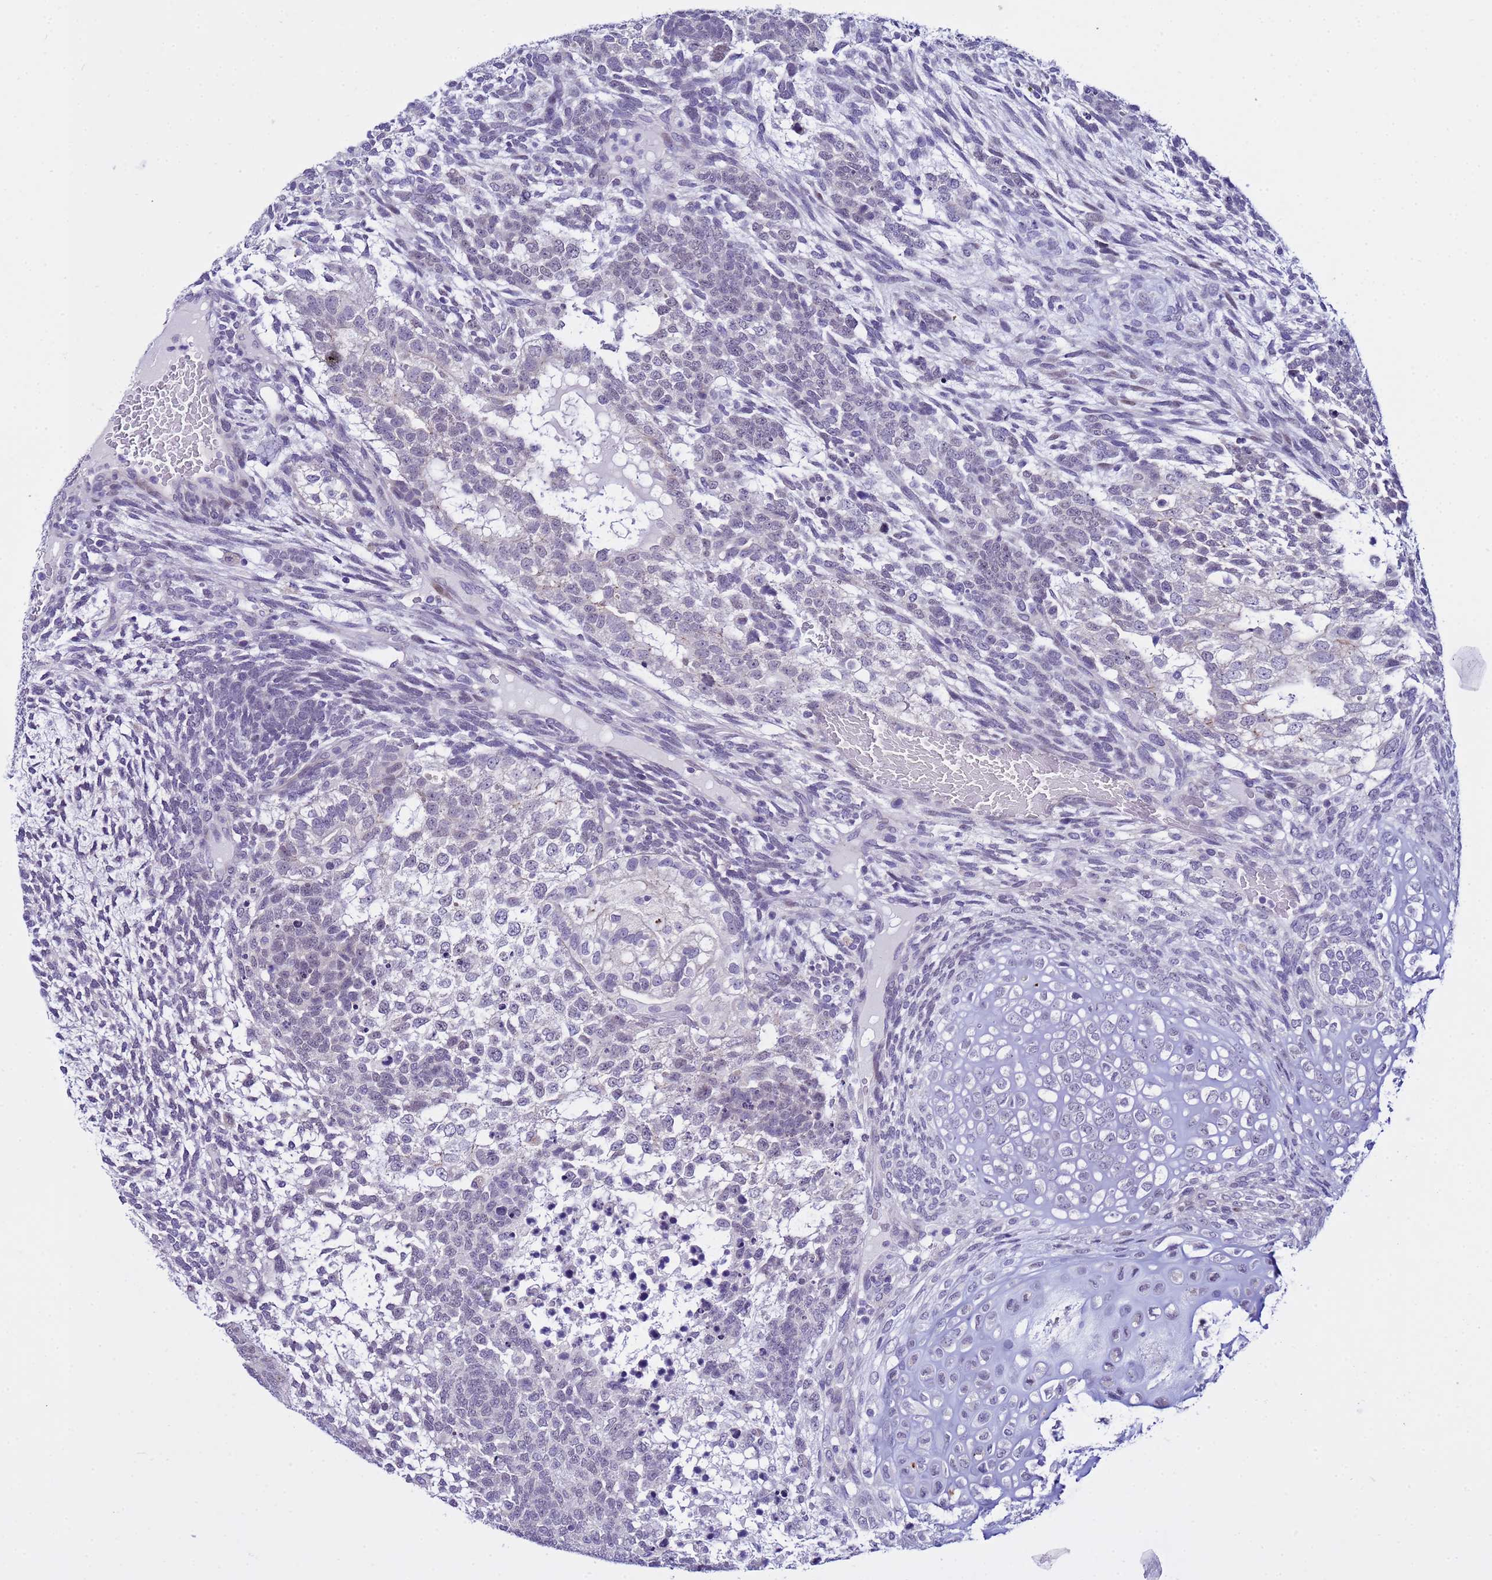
{"staining": {"intensity": "moderate", "quantity": "<25%", "location": "cytoplasmic/membranous"}, "tissue": "testis cancer", "cell_type": "Tumor cells", "image_type": "cancer", "snomed": [{"axis": "morphology", "description": "Carcinoma, Embryonal, NOS"}, {"axis": "topography", "description": "Testis"}], "caption": "Immunohistochemical staining of testis cancer shows moderate cytoplasmic/membranous protein positivity in about <25% of tumor cells. (DAB (3,3'-diaminobenzidine) IHC, brown staining for protein, blue staining for nuclei).", "gene": "IGSF11", "patient": {"sex": "male", "age": 23}}